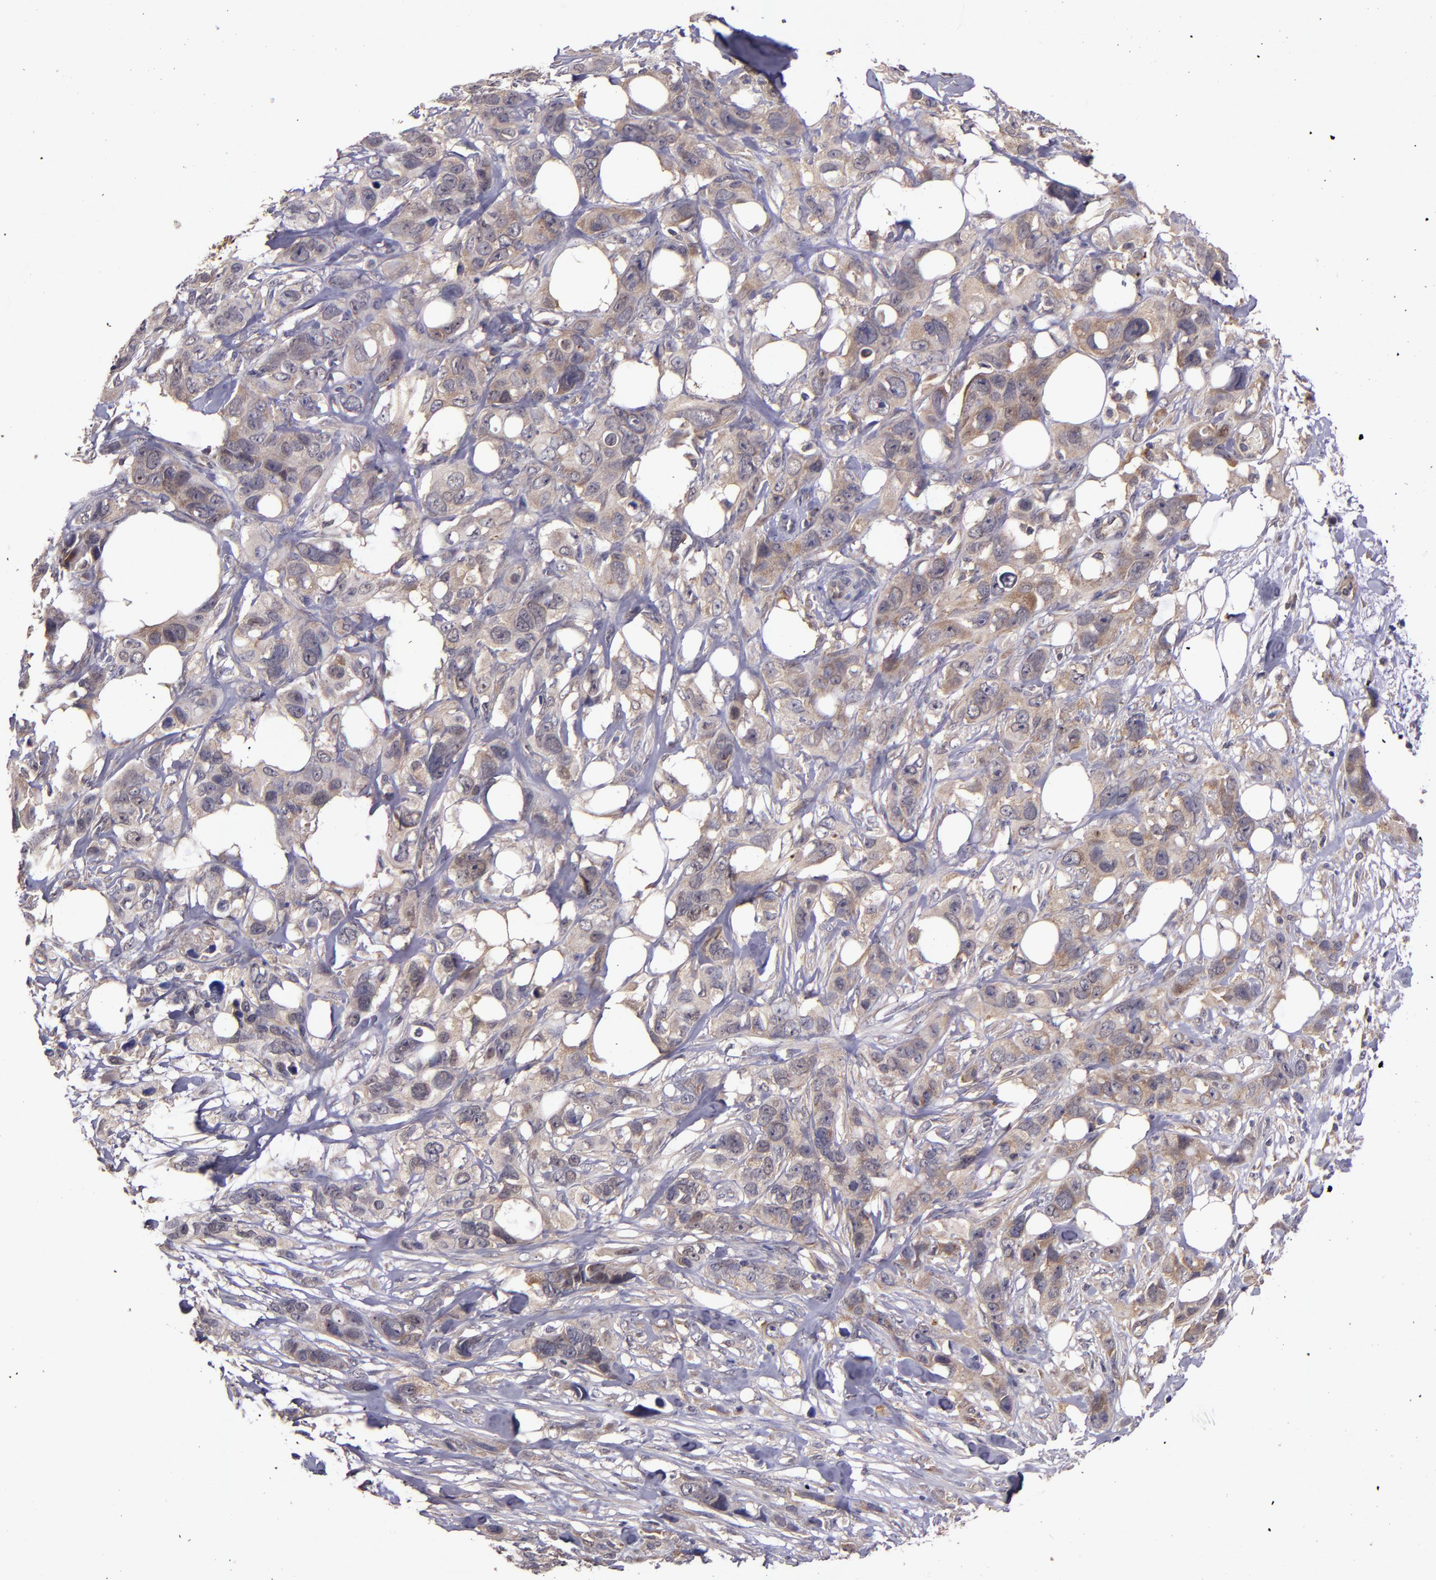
{"staining": {"intensity": "weak", "quantity": ">75%", "location": "cytoplasmic/membranous"}, "tissue": "stomach cancer", "cell_type": "Tumor cells", "image_type": "cancer", "snomed": [{"axis": "morphology", "description": "Adenocarcinoma, NOS"}, {"axis": "topography", "description": "Stomach, upper"}], "caption": "The photomicrograph shows immunohistochemical staining of stomach adenocarcinoma. There is weak cytoplasmic/membranous expression is appreciated in about >75% of tumor cells.", "gene": "FTSJ1", "patient": {"sex": "male", "age": 47}}